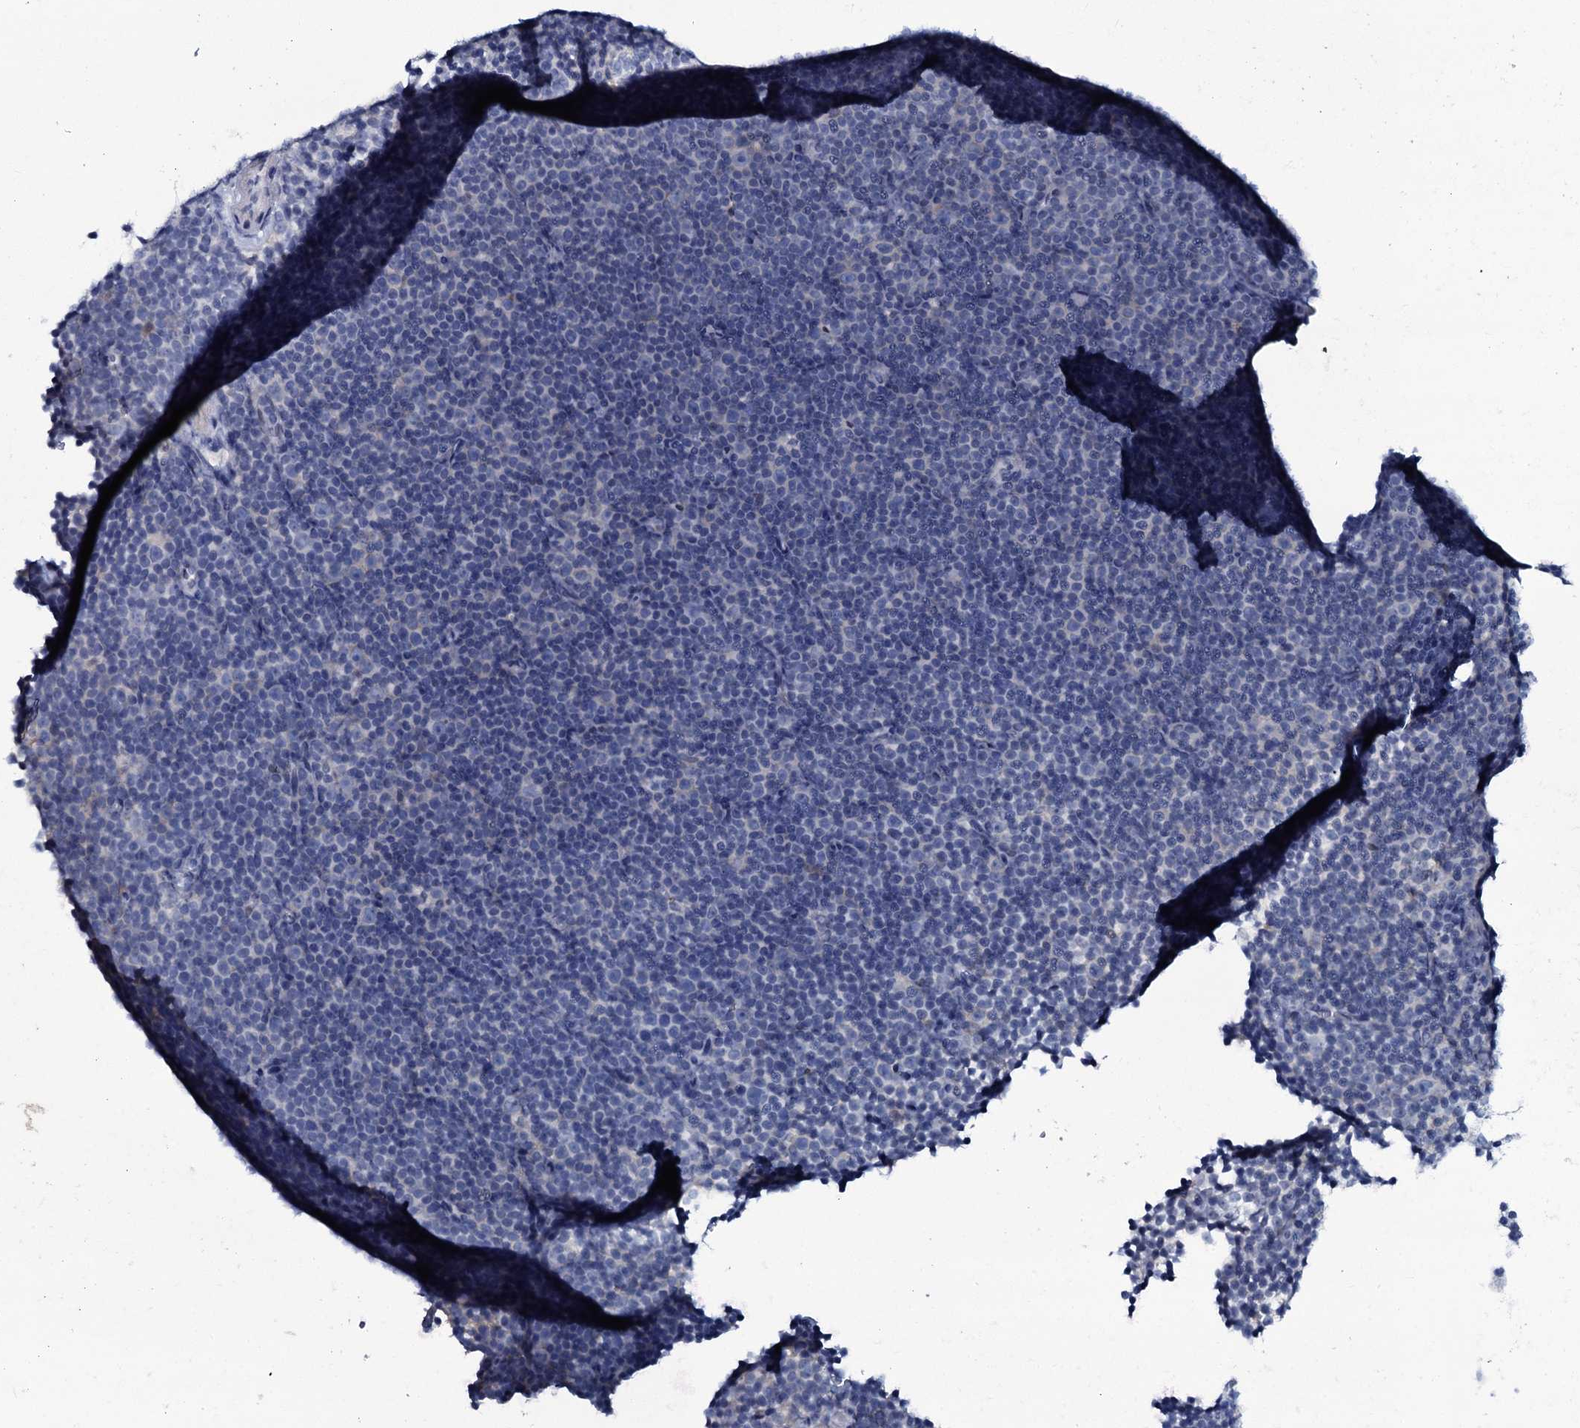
{"staining": {"intensity": "negative", "quantity": "none", "location": "none"}, "tissue": "lymphoma", "cell_type": "Tumor cells", "image_type": "cancer", "snomed": [{"axis": "morphology", "description": "Malignant lymphoma, non-Hodgkin's type, Low grade"}, {"axis": "topography", "description": "Lymph node"}], "caption": "DAB immunohistochemical staining of lymphoma shows no significant staining in tumor cells.", "gene": "SLC4A7", "patient": {"sex": "female", "age": 67}}